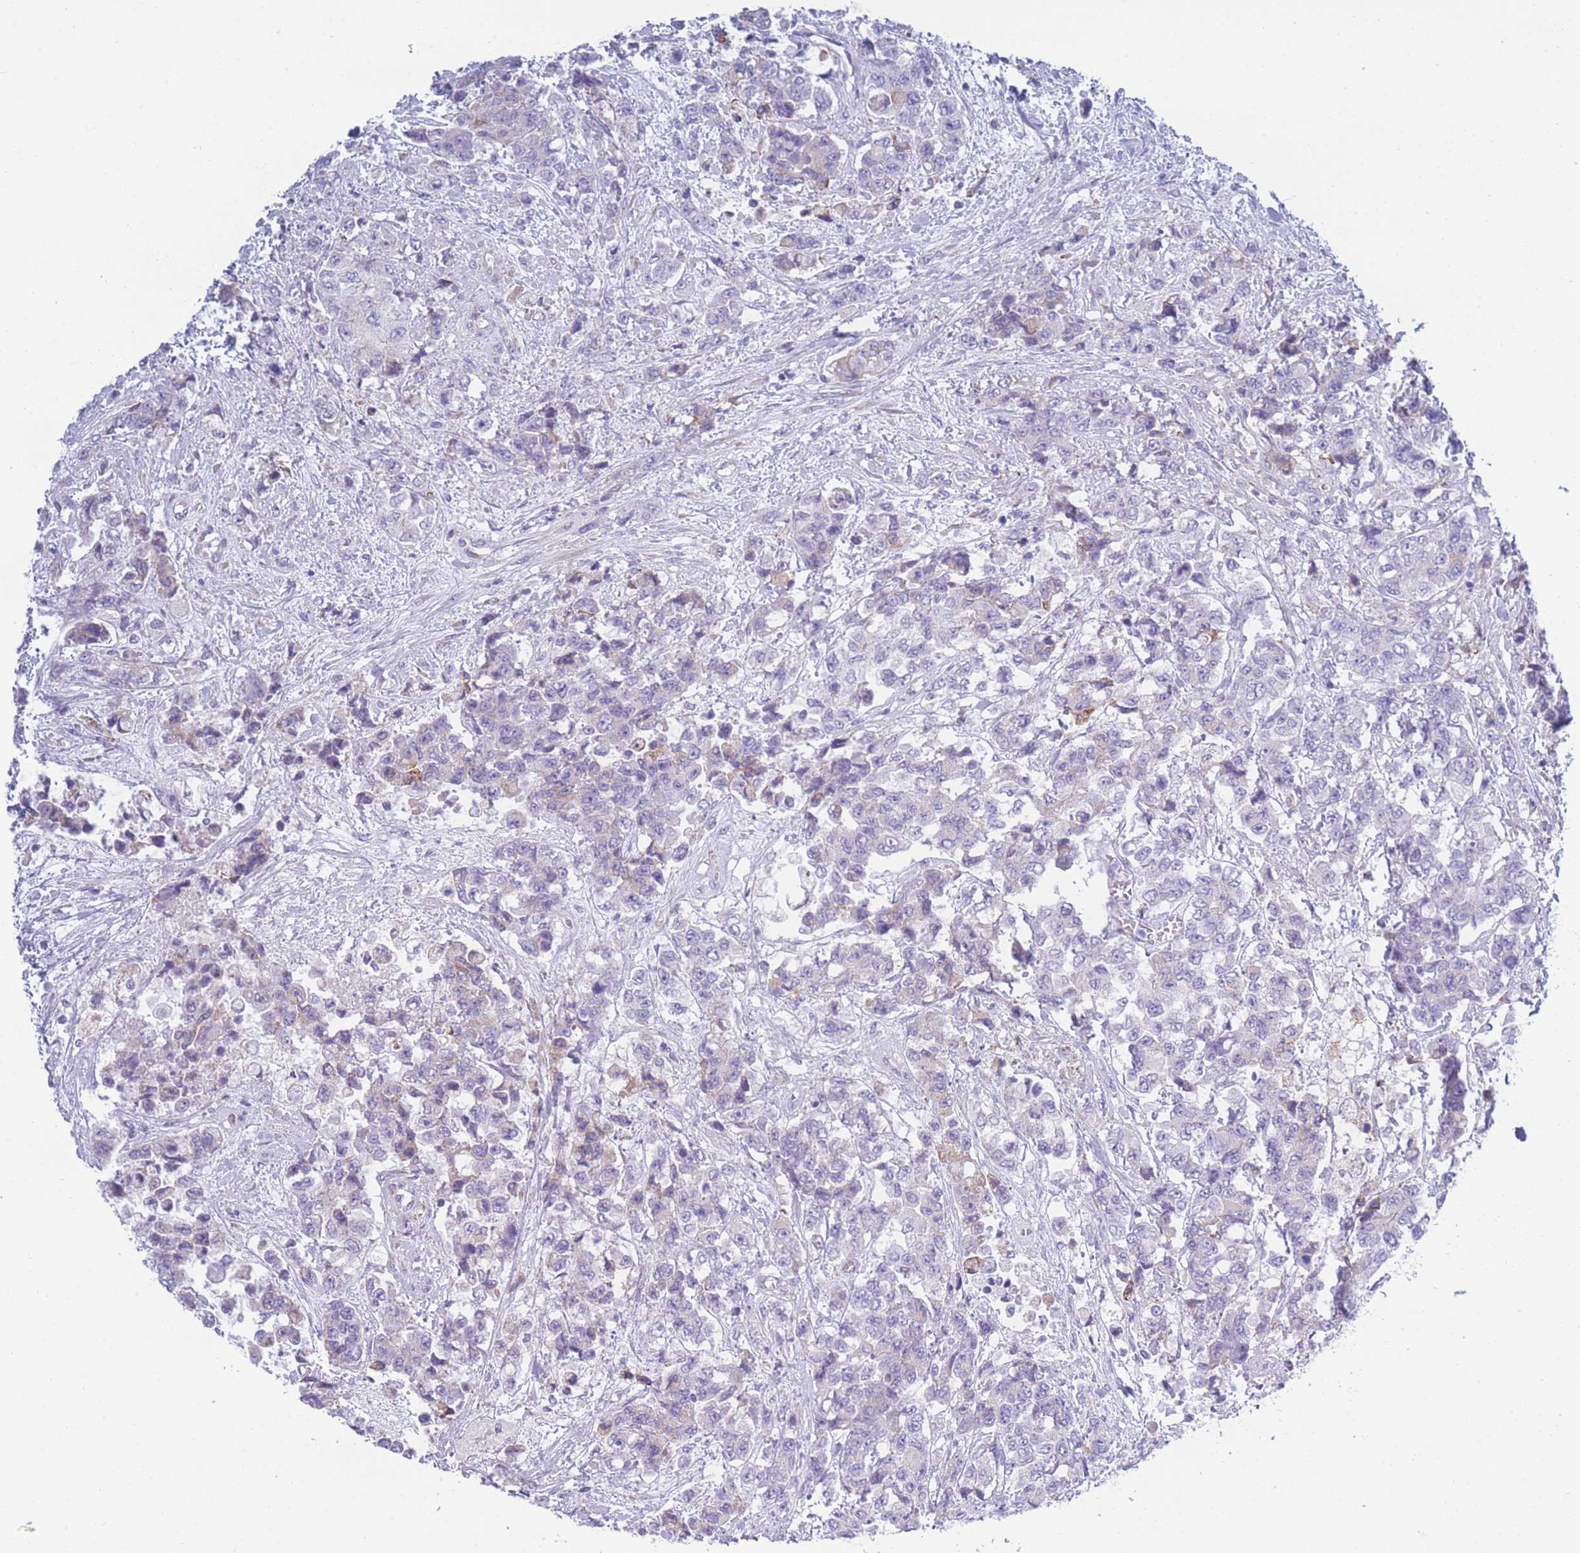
{"staining": {"intensity": "negative", "quantity": "none", "location": "none"}, "tissue": "urothelial cancer", "cell_type": "Tumor cells", "image_type": "cancer", "snomed": [{"axis": "morphology", "description": "Urothelial carcinoma, High grade"}, {"axis": "topography", "description": "Urinary bladder"}], "caption": "Tumor cells show no significant expression in urothelial cancer.", "gene": "XKR8", "patient": {"sex": "female", "age": 78}}